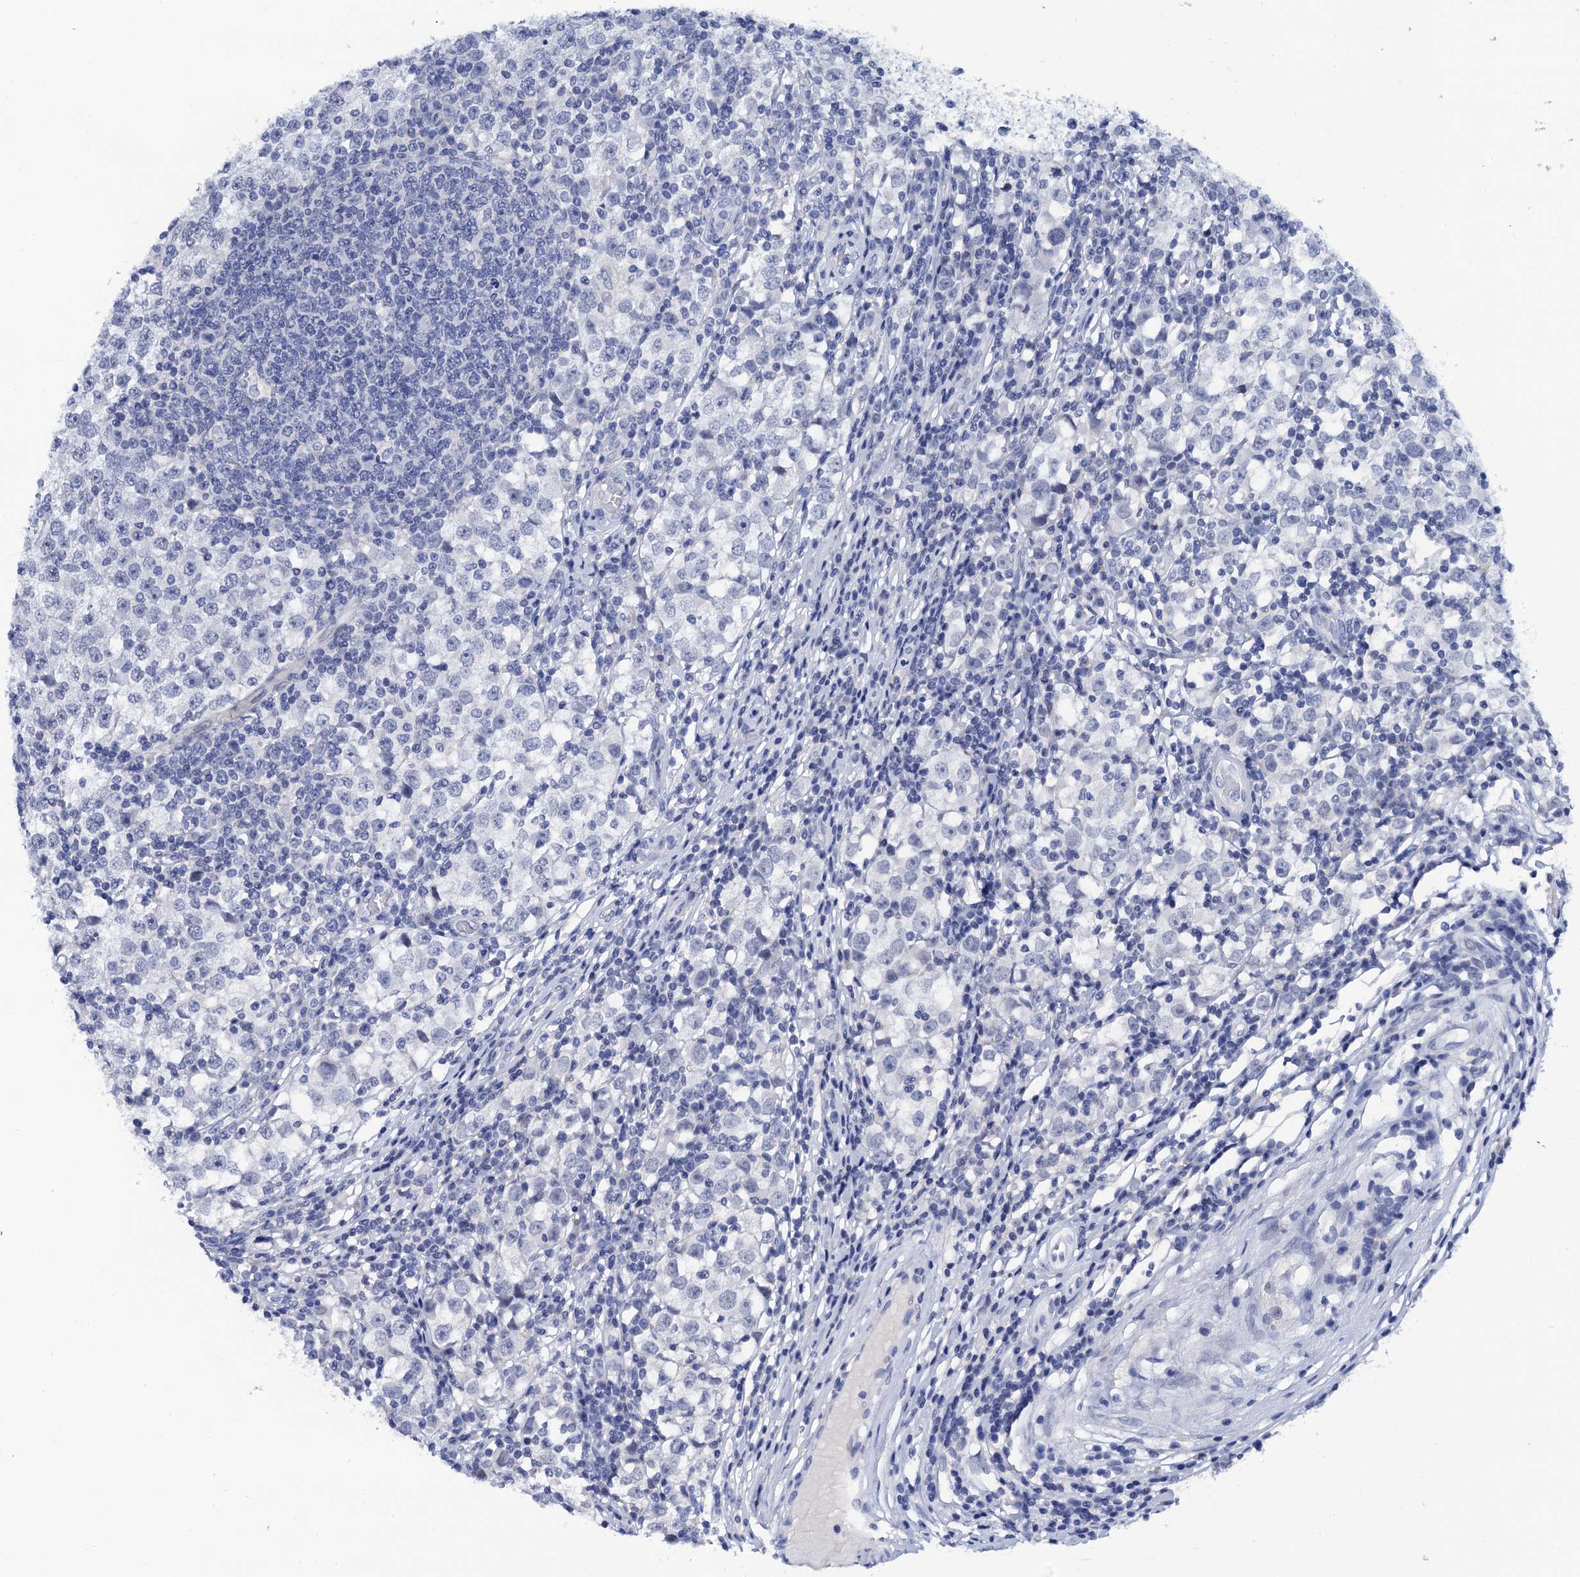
{"staining": {"intensity": "negative", "quantity": "none", "location": "none"}, "tissue": "testis cancer", "cell_type": "Tumor cells", "image_type": "cancer", "snomed": [{"axis": "morphology", "description": "Seminoma, NOS"}, {"axis": "topography", "description": "Testis"}], "caption": "A micrograph of testis cancer (seminoma) stained for a protein exhibits no brown staining in tumor cells.", "gene": "LYPD3", "patient": {"sex": "male", "age": 65}}